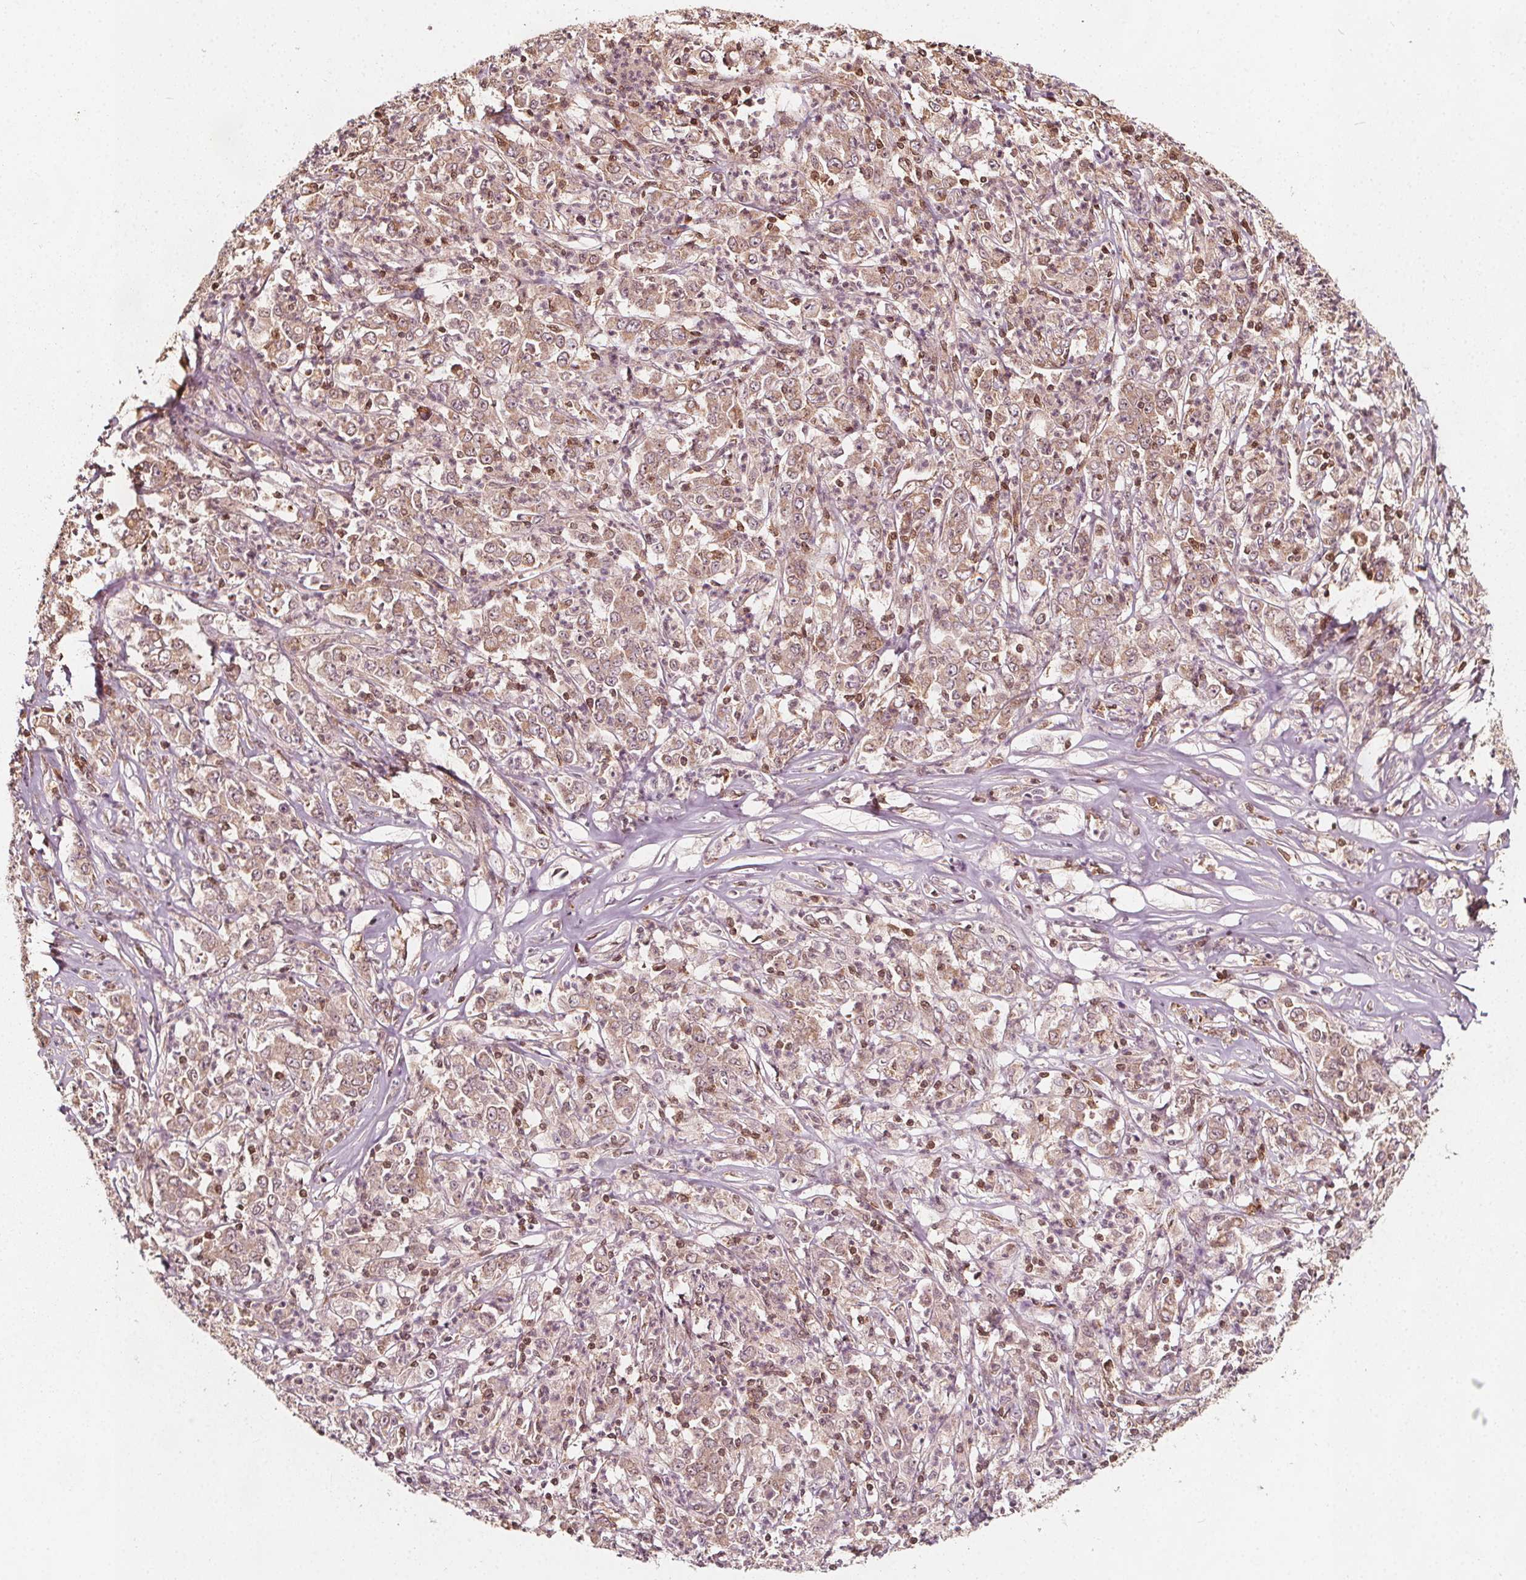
{"staining": {"intensity": "moderate", "quantity": "25%-75%", "location": "cytoplasmic/membranous"}, "tissue": "stomach cancer", "cell_type": "Tumor cells", "image_type": "cancer", "snomed": [{"axis": "morphology", "description": "Adenocarcinoma, NOS"}, {"axis": "topography", "description": "Stomach, lower"}], "caption": "Brown immunohistochemical staining in stomach cancer (adenocarcinoma) shows moderate cytoplasmic/membranous expression in about 25%-75% of tumor cells.", "gene": "AIP", "patient": {"sex": "female", "age": 71}}